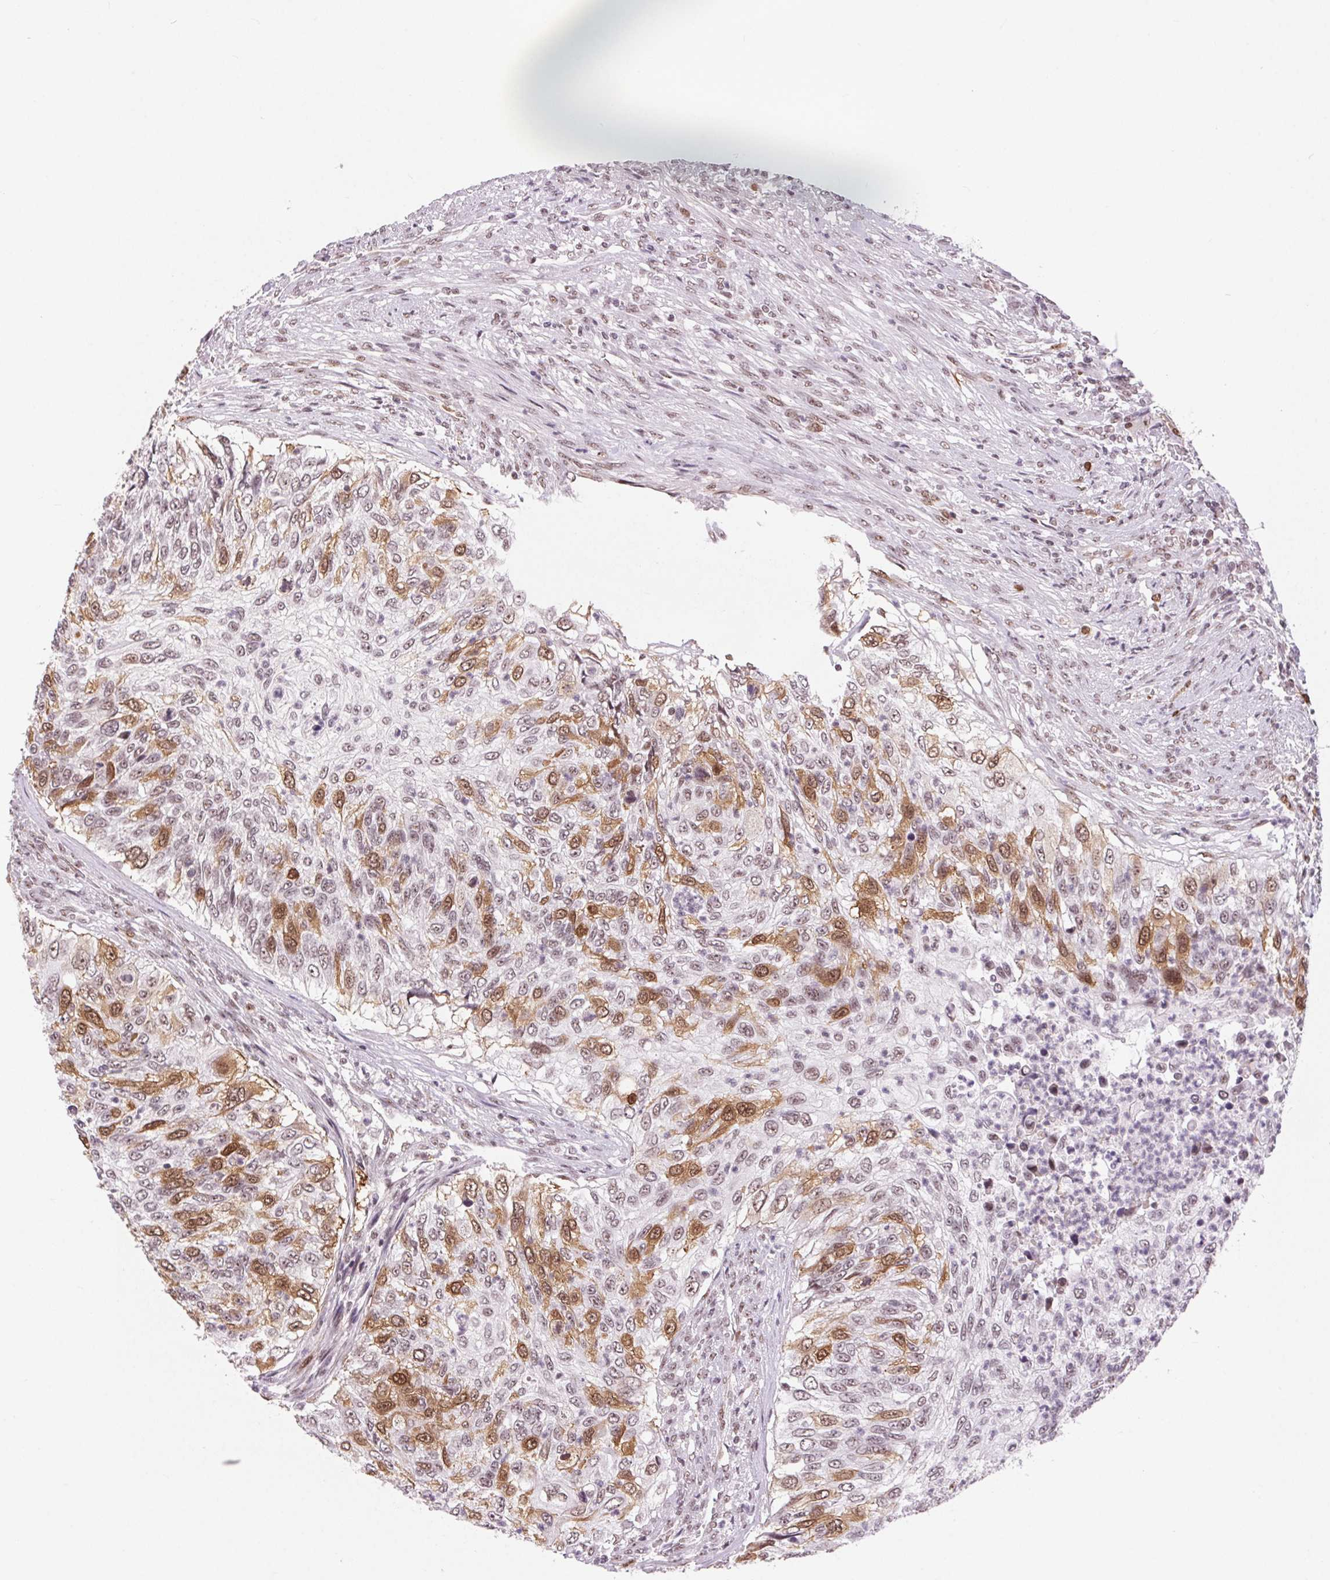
{"staining": {"intensity": "moderate", "quantity": "25%-75%", "location": "cytoplasmic/membranous,nuclear"}, "tissue": "urothelial cancer", "cell_type": "Tumor cells", "image_type": "cancer", "snomed": [{"axis": "morphology", "description": "Urothelial carcinoma, High grade"}, {"axis": "topography", "description": "Urinary bladder"}], "caption": "The image displays a brown stain indicating the presence of a protein in the cytoplasmic/membranous and nuclear of tumor cells in urothelial cancer.", "gene": "CD2BP2", "patient": {"sex": "female", "age": 60}}